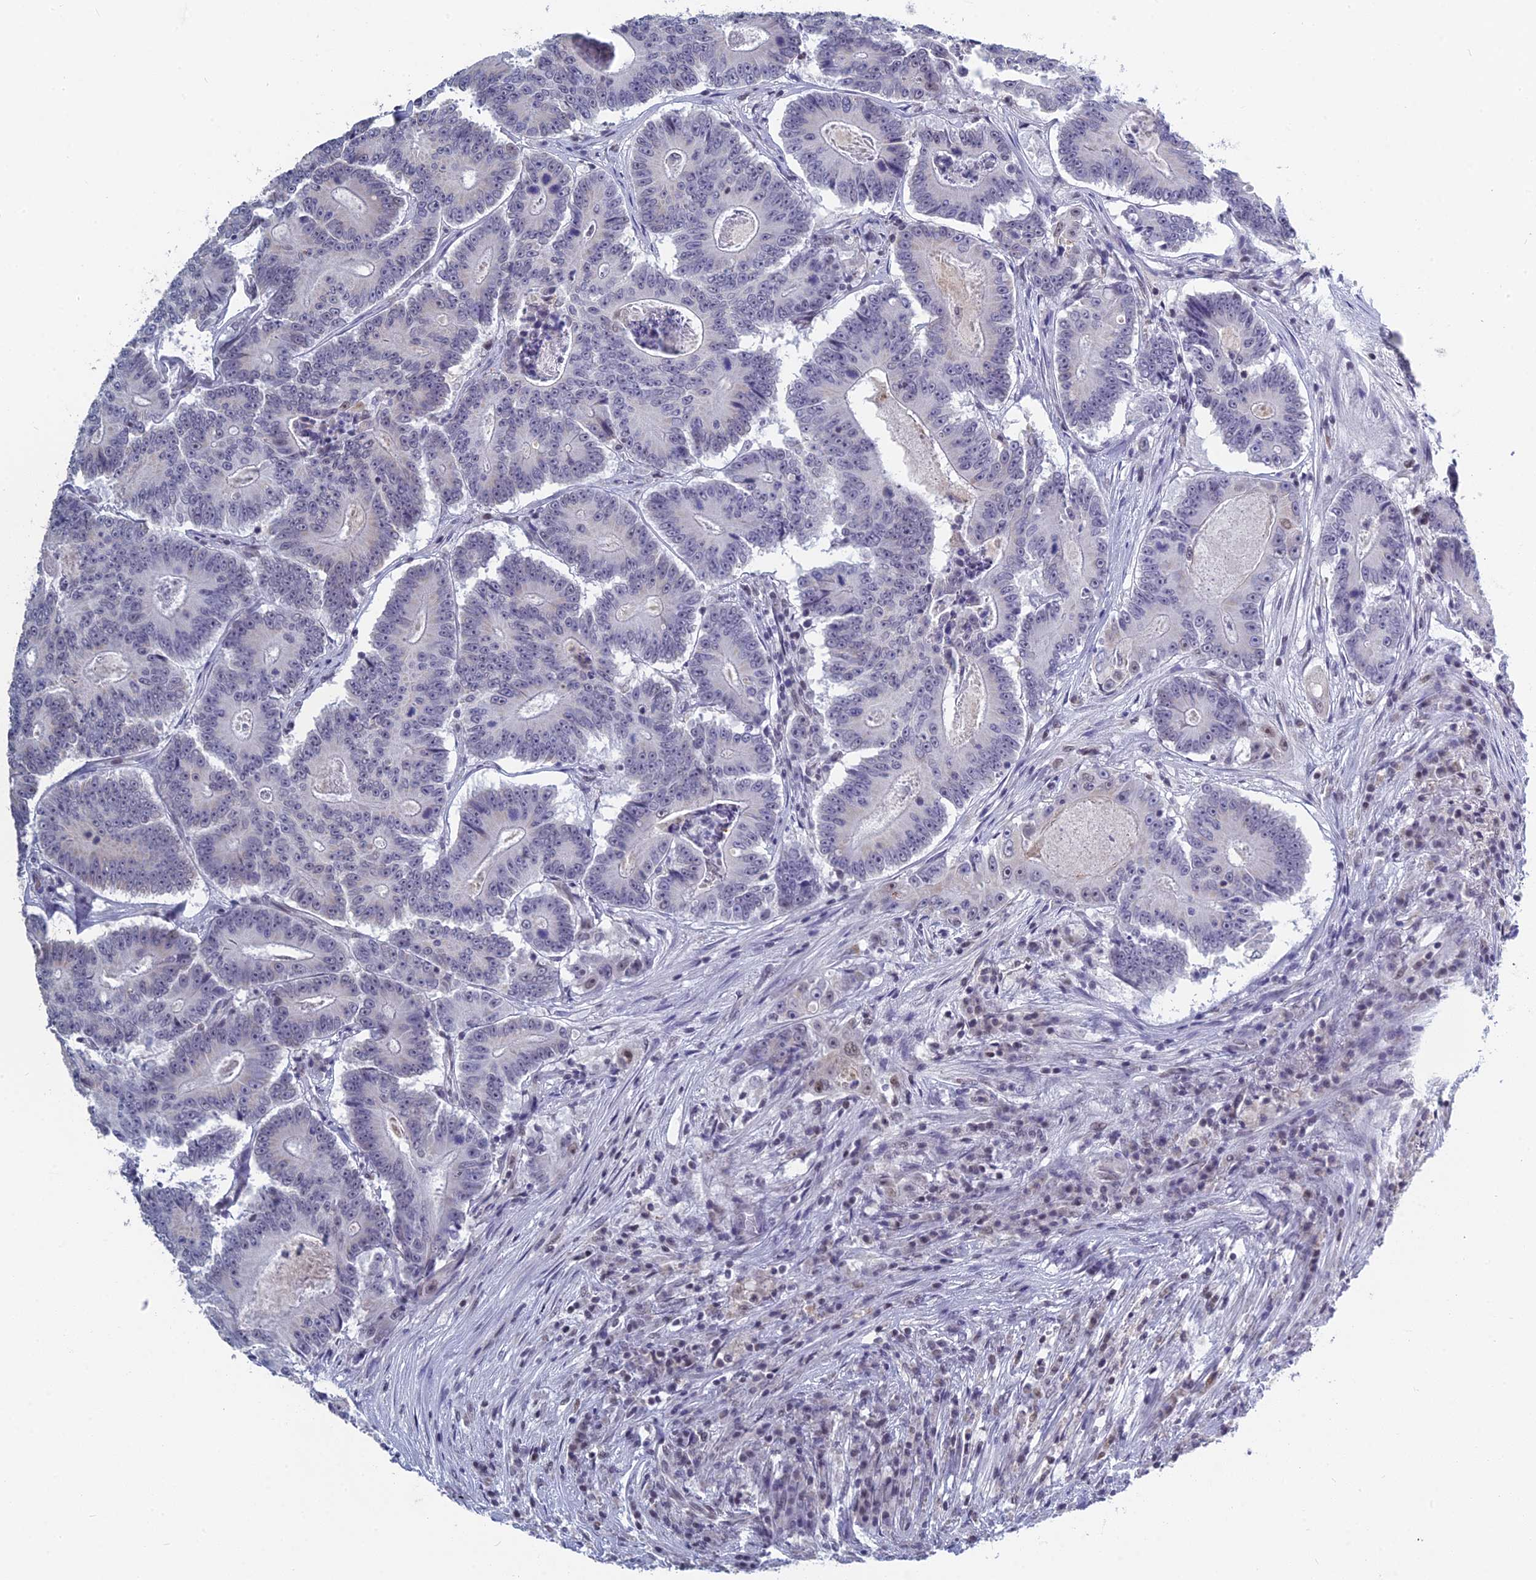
{"staining": {"intensity": "negative", "quantity": "none", "location": "none"}, "tissue": "colorectal cancer", "cell_type": "Tumor cells", "image_type": "cancer", "snomed": [{"axis": "morphology", "description": "Adenocarcinoma, NOS"}, {"axis": "topography", "description": "Colon"}], "caption": "This is an IHC micrograph of human colorectal cancer. There is no positivity in tumor cells.", "gene": "MT-CO3", "patient": {"sex": "male", "age": 83}}